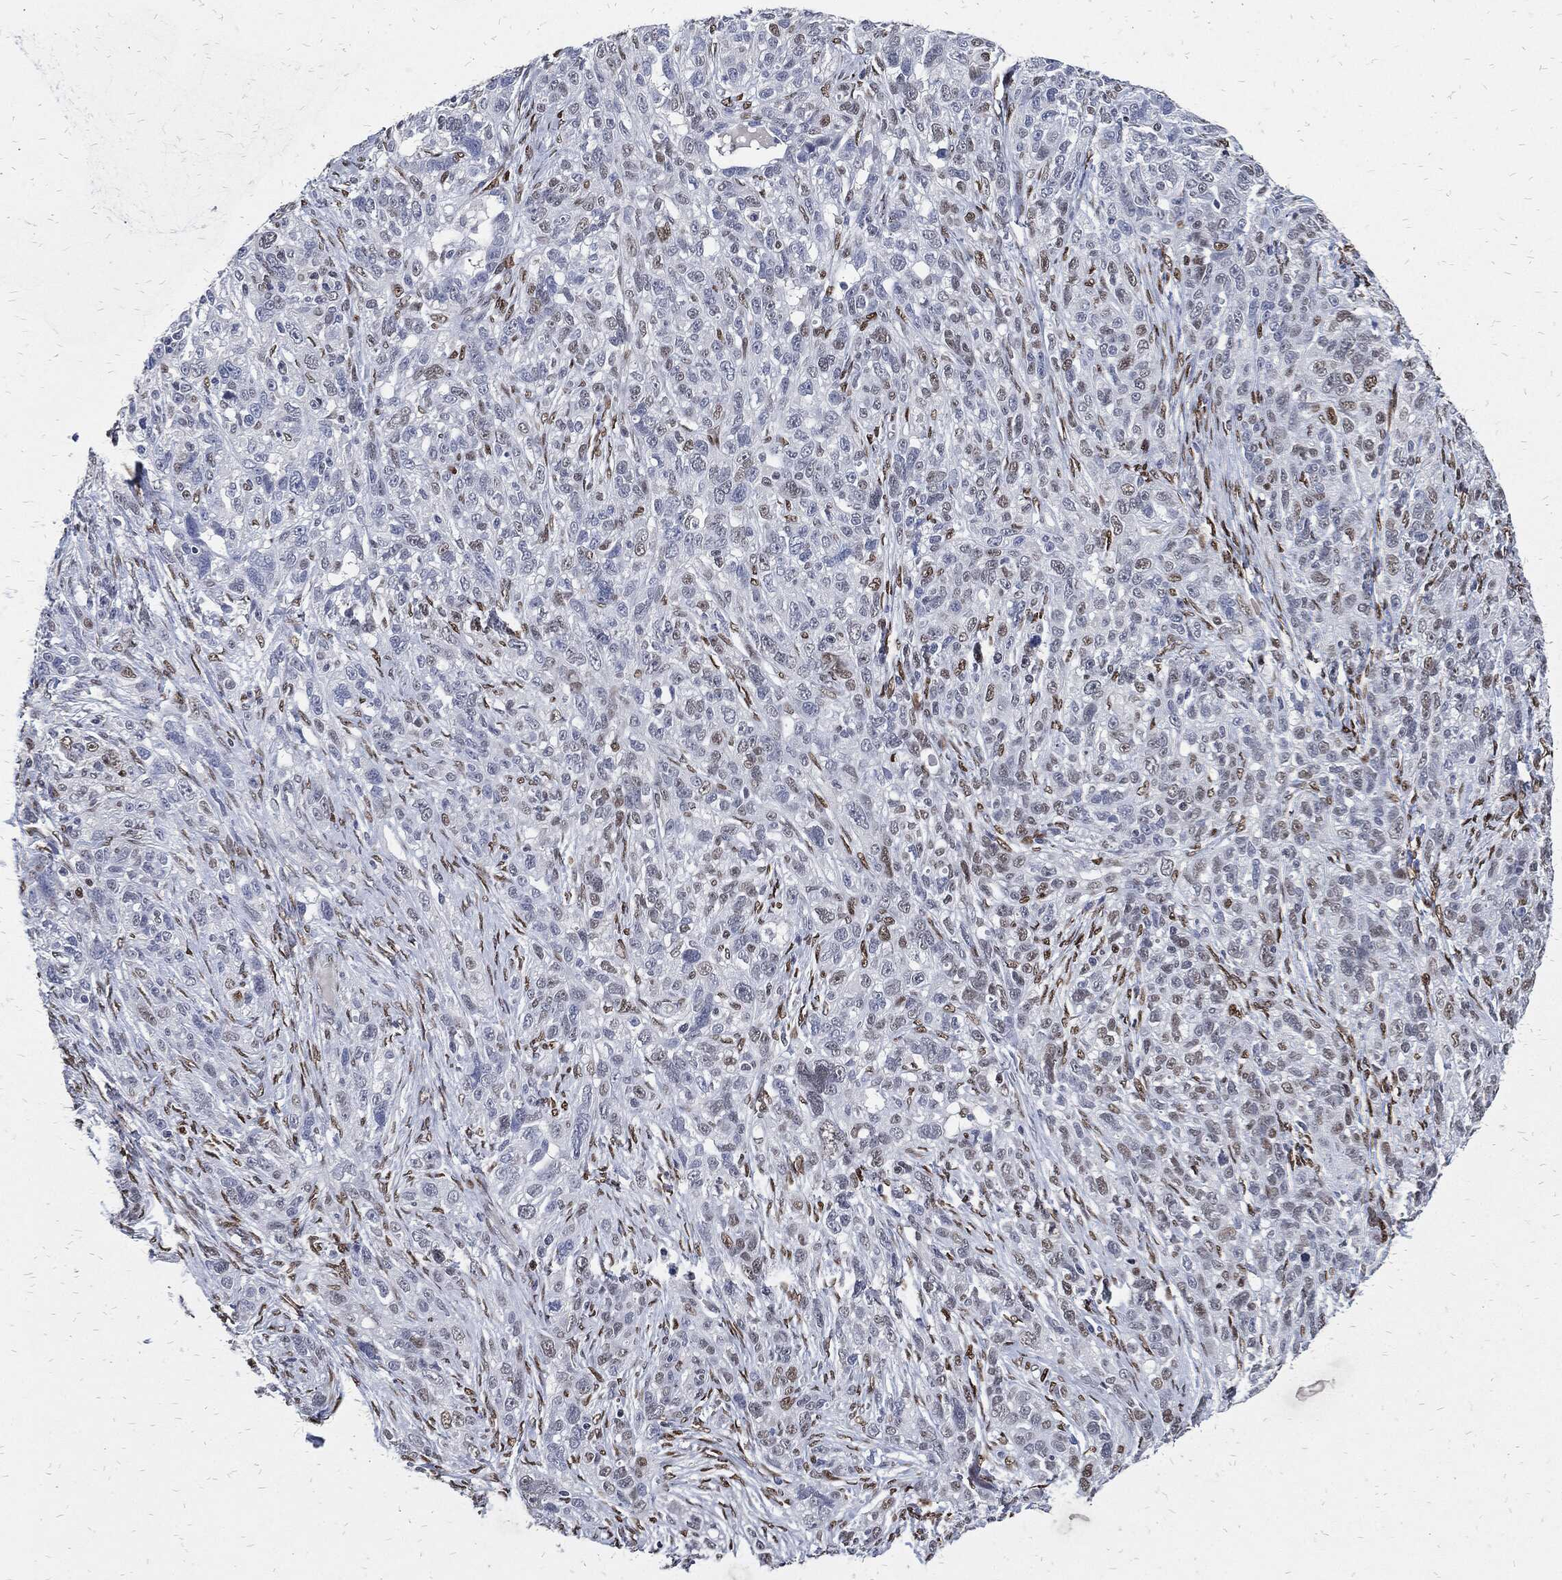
{"staining": {"intensity": "moderate", "quantity": "<25%", "location": "nuclear"}, "tissue": "ovarian cancer", "cell_type": "Tumor cells", "image_type": "cancer", "snomed": [{"axis": "morphology", "description": "Cystadenocarcinoma, serous, NOS"}, {"axis": "topography", "description": "Ovary"}], "caption": "A brown stain labels moderate nuclear positivity of a protein in ovarian cancer tumor cells.", "gene": "JUN", "patient": {"sex": "female", "age": 71}}